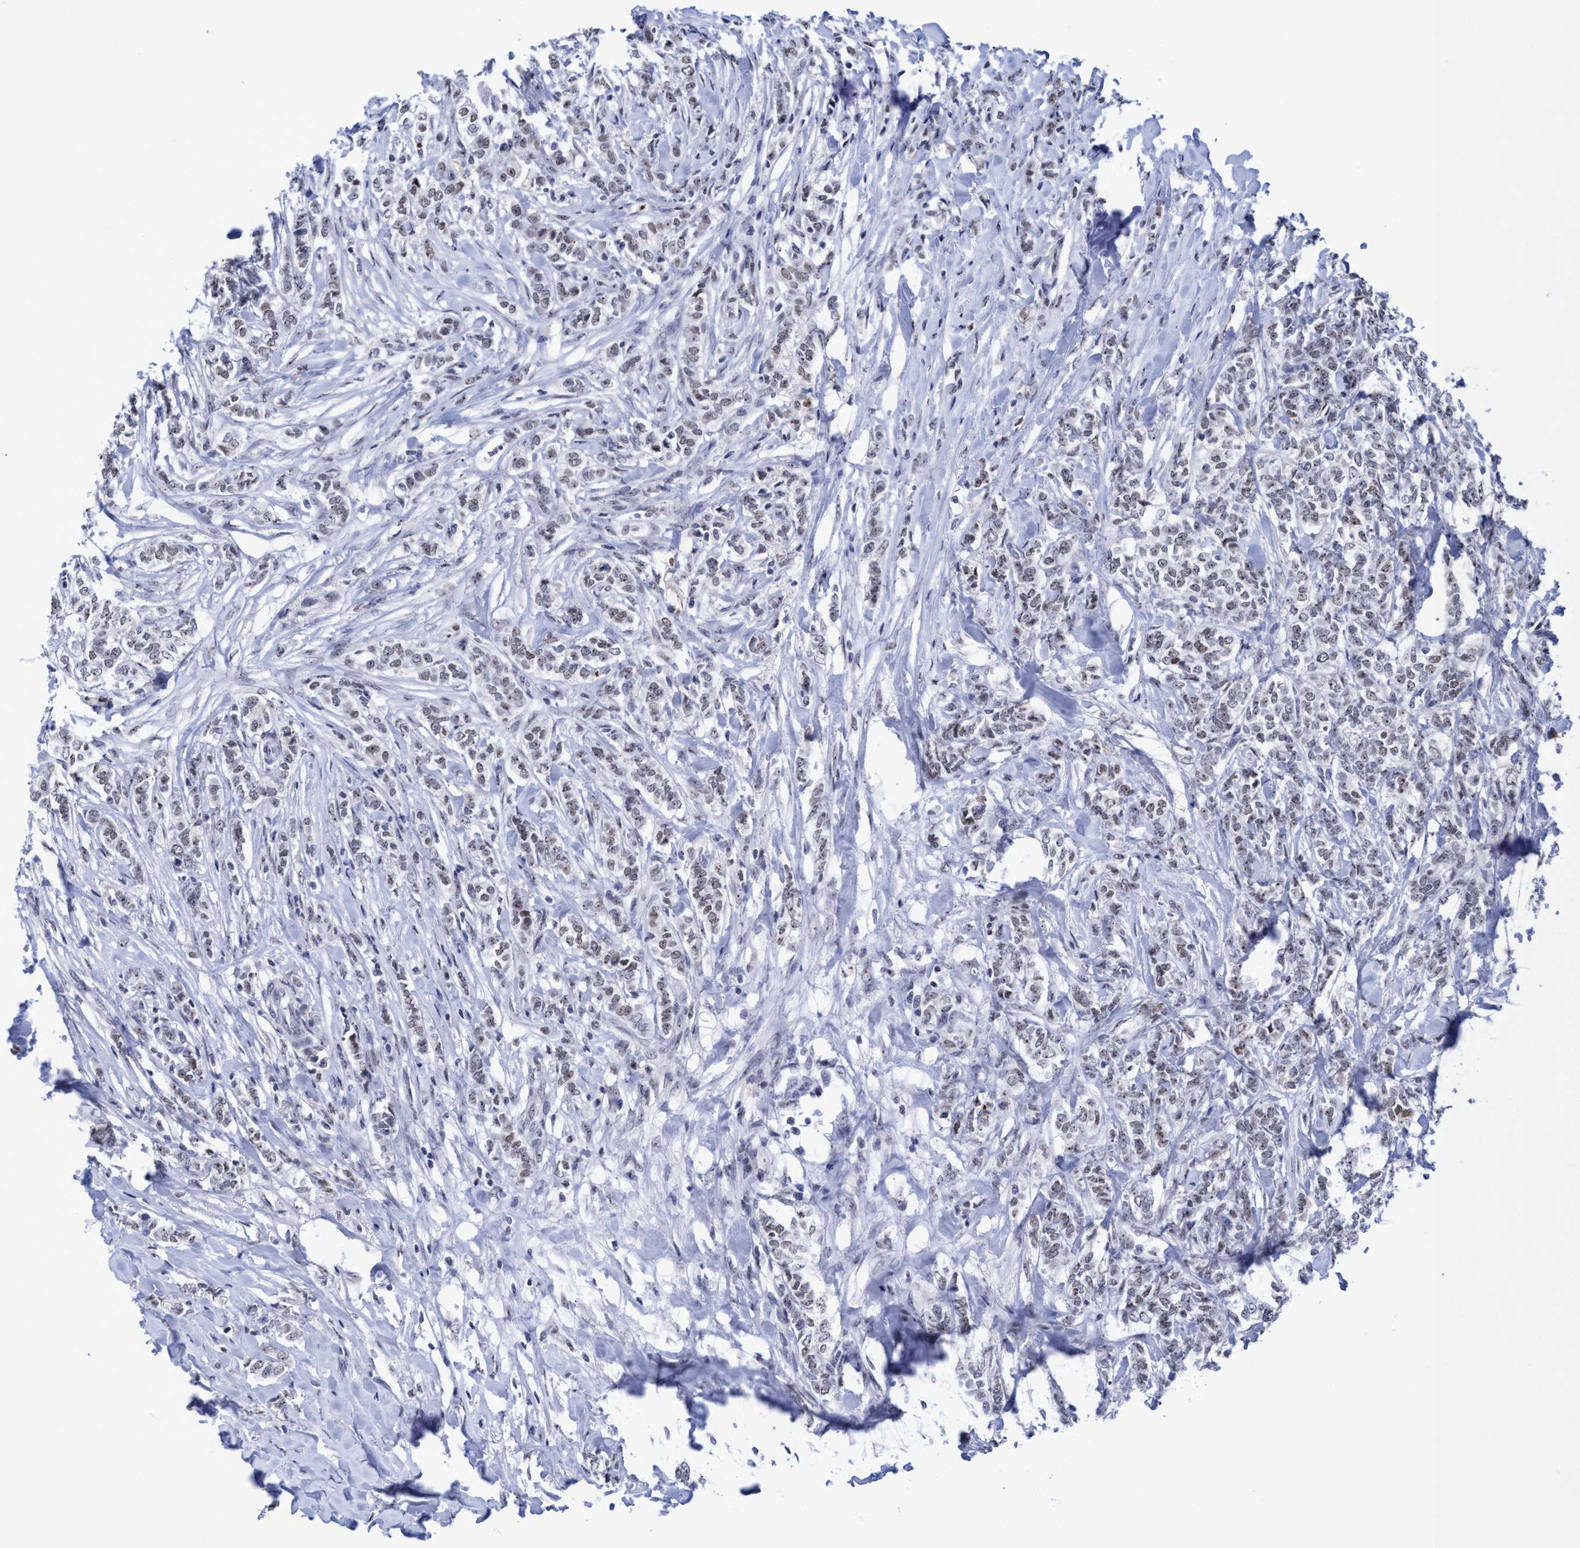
{"staining": {"intensity": "weak", "quantity": "25%-75%", "location": "nuclear"}, "tissue": "breast cancer", "cell_type": "Tumor cells", "image_type": "cancer", "snomed": [{"axis": "morphology", "description": "Lobular carcinoma"}, {"axis": "topography", "description": "Skin"}, {"axis": "topography", "description": "Breast"}], "caption": "The image reveals immunohistochemical staining of breast cancer. There is weak nuclear positivity is present in approximately 25%-75% of tumor cells.", "gene": "EFCAB10", "patient": {"sex": "female", "age": 46}}